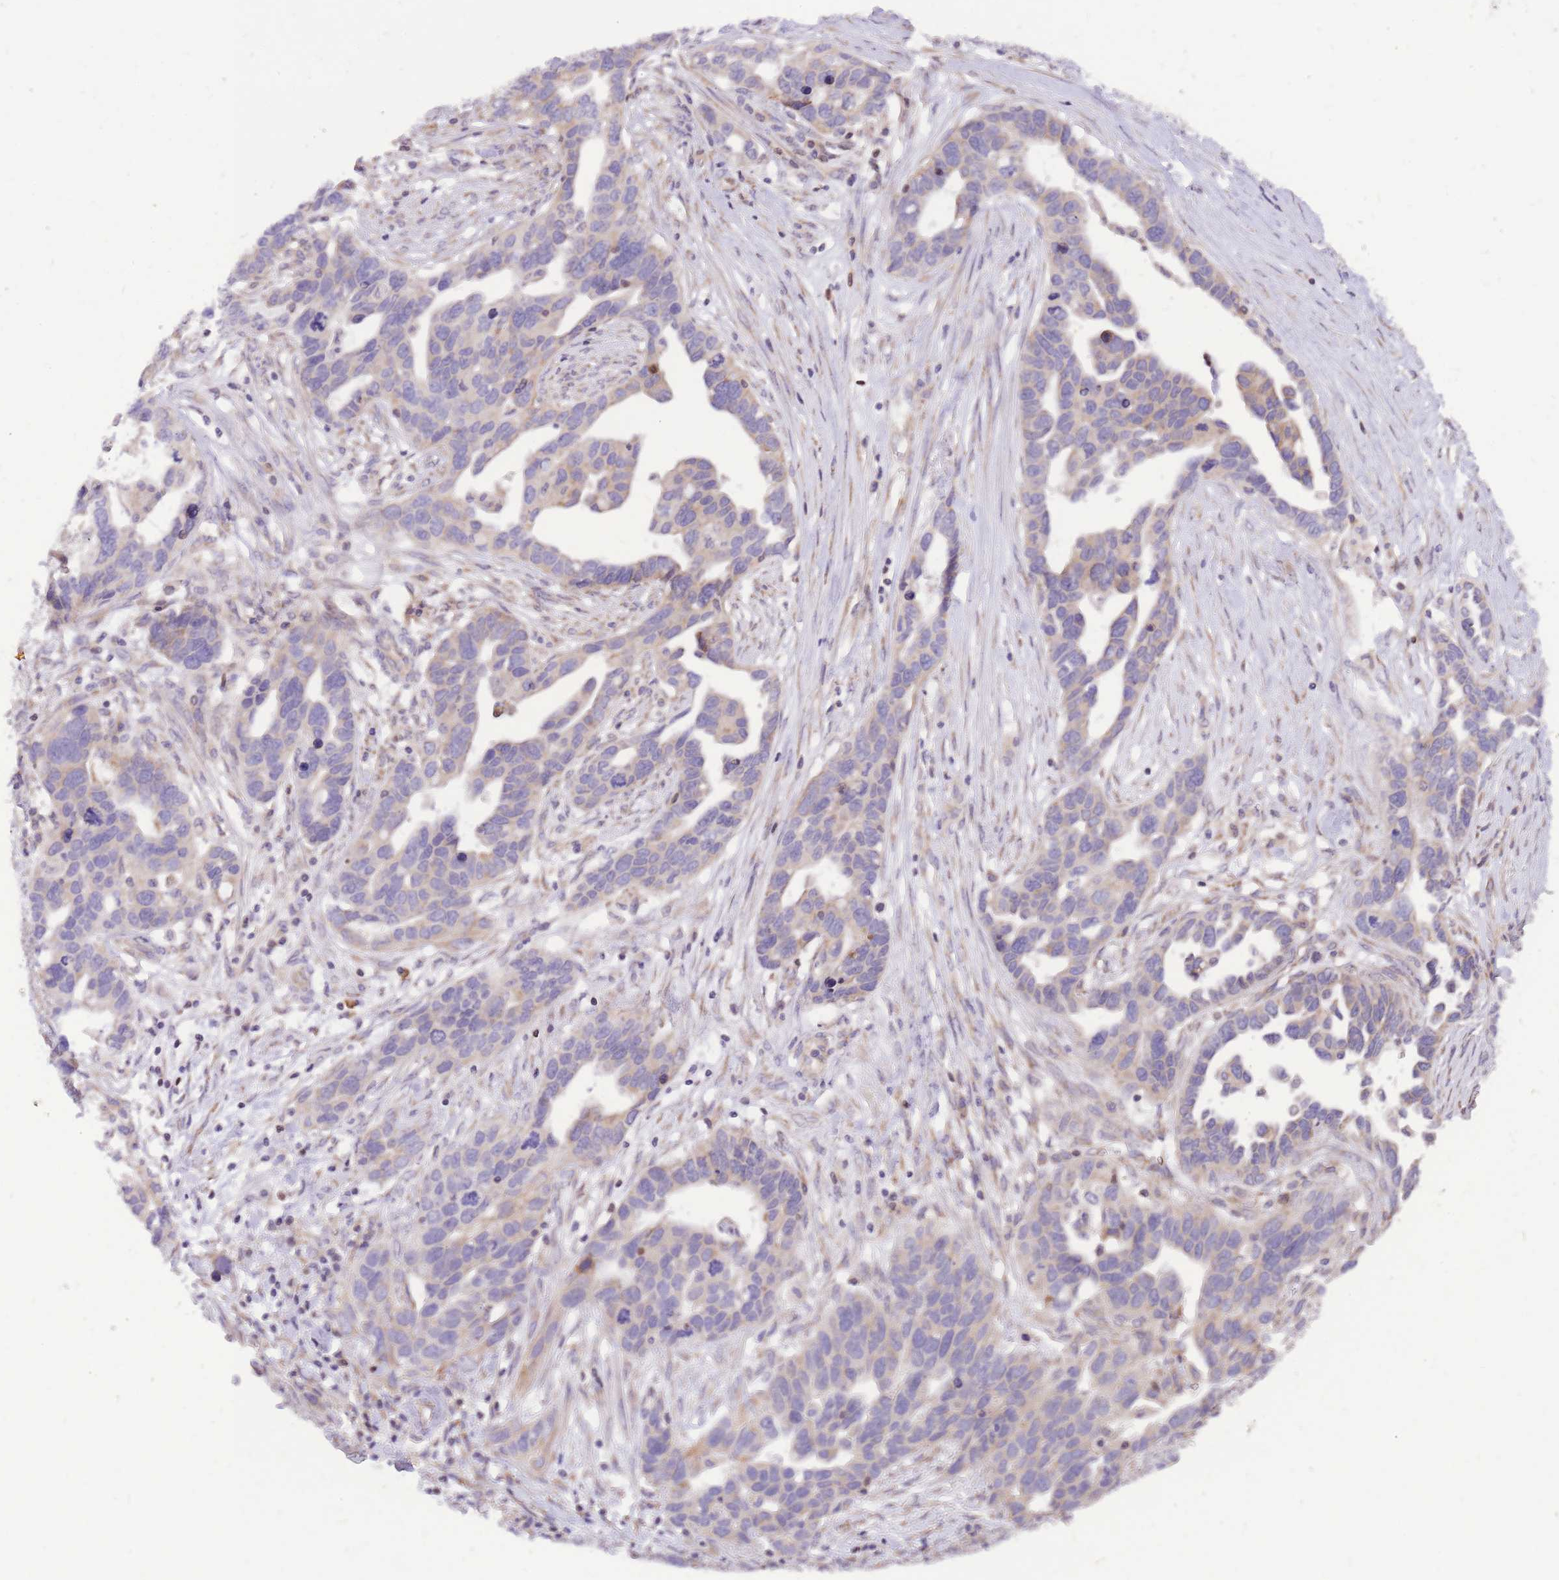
{"staining": {"intensity": "negative", "quantity": "none", "location": "none"}, "tissue": "ovarian cancer", "cell_type": "Tumor cells", "image_type": "cancer", "snomed": [{"axis": "morphology", "description": "Cystadenocarcinoma, serous, NOS"}, {"axis": "topography", "description": "Ovary"}], "caption": "This is a micrograph of immunohistochemistry (IHC) staining of ovarian cancer (serous cystadenocarcinoma), which shows no positivity in tumor cells.", "gene": "TOPAZ1", "patient": {"sex": "female", "age": 54}}